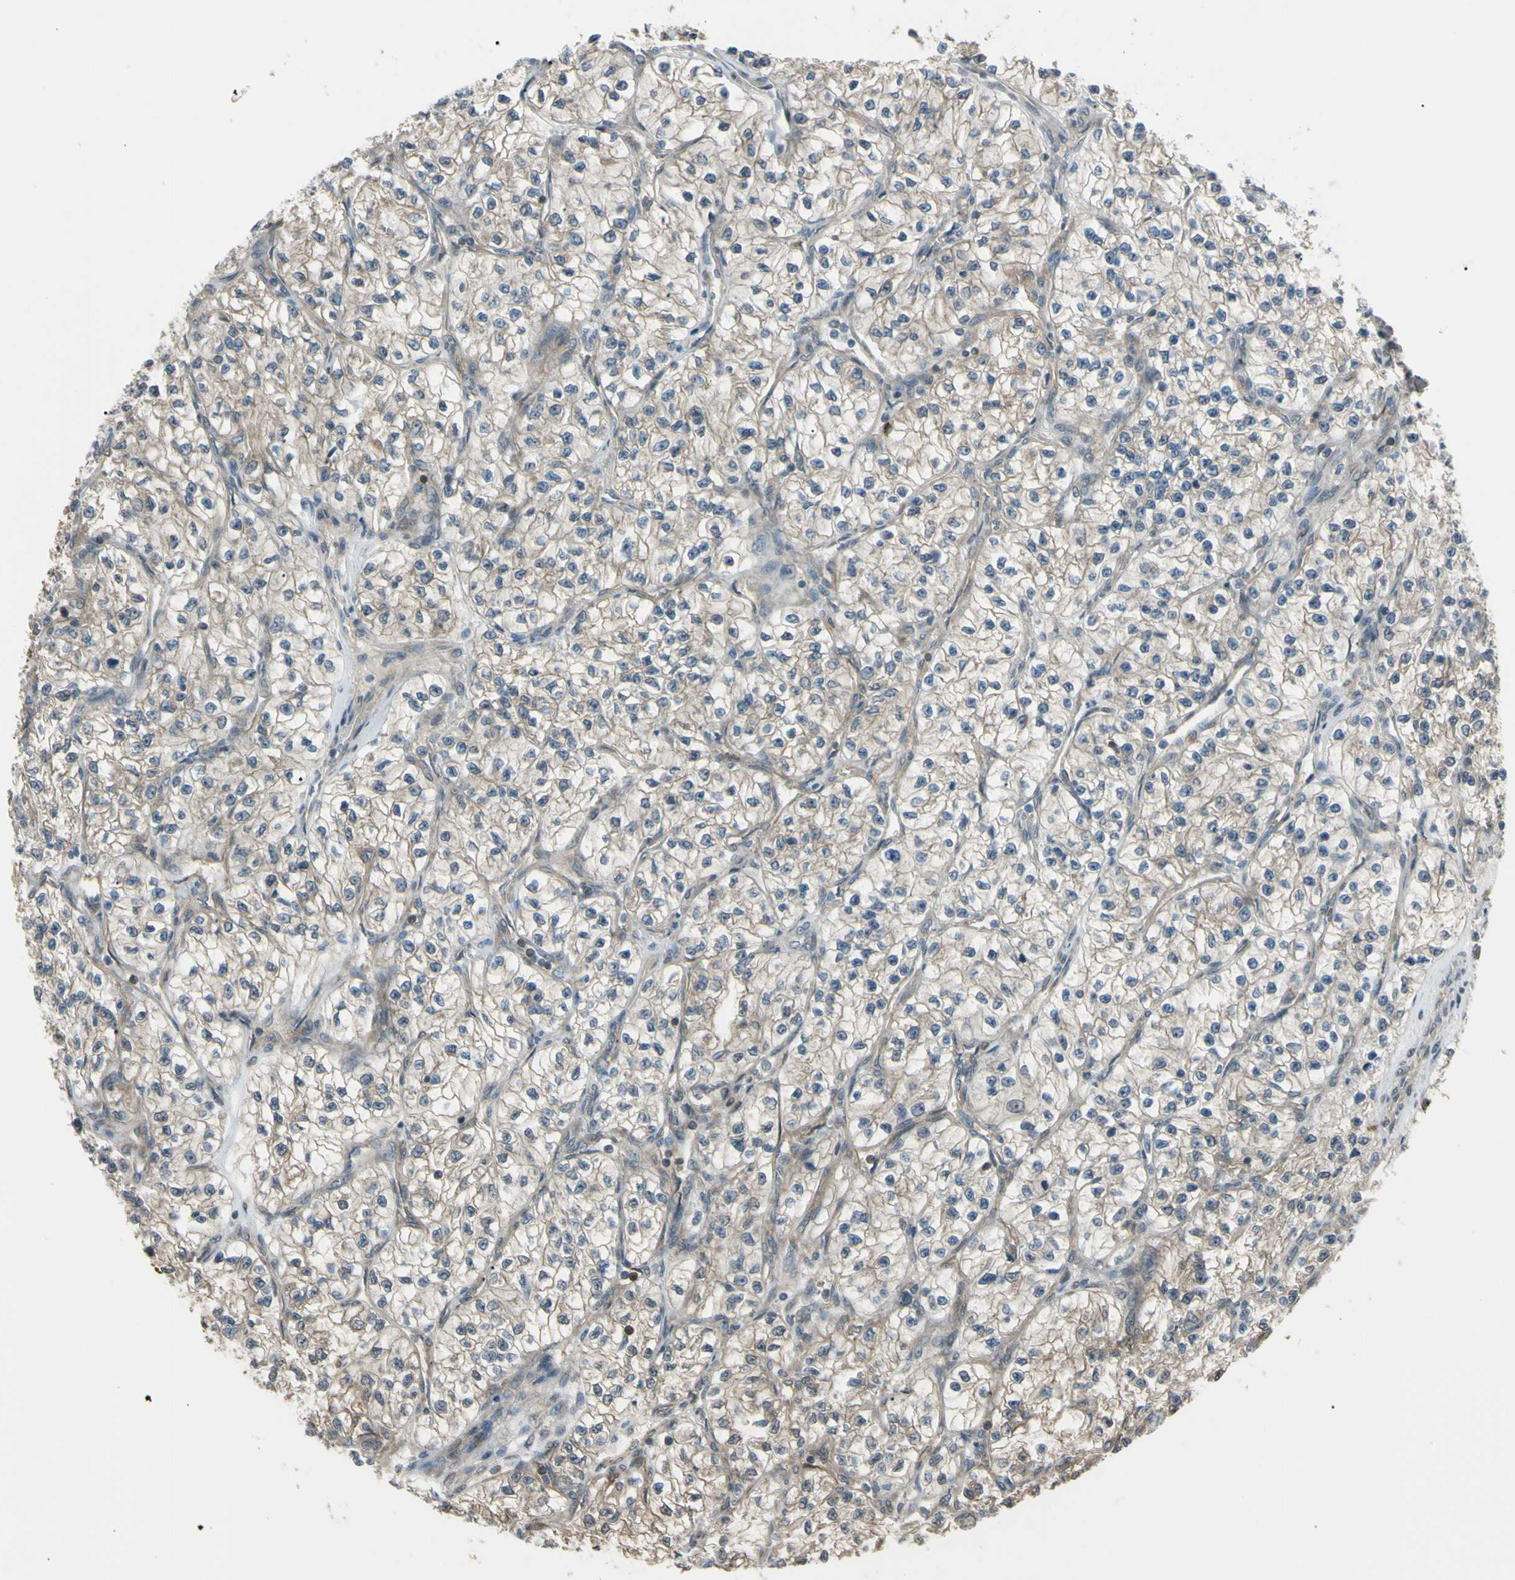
{"staining": {"intensity": "negative", "quantity": "none", "location": "none"}, "tissue": "renal cancer", "cell_type": "Tumor cells", "image_type": "cancer", "snomed": [{"axis": "morphology", "description": "Adenocarcinoma, NOS"}, {"axis": "topography", "description": "Kidney"}], "caption": "Renal cancer was stained to show a protein in brown. There is no significant positivity in tumor cells.", "gene": "YWHAQ", "patient": {"sex": "female", "age": 57}}